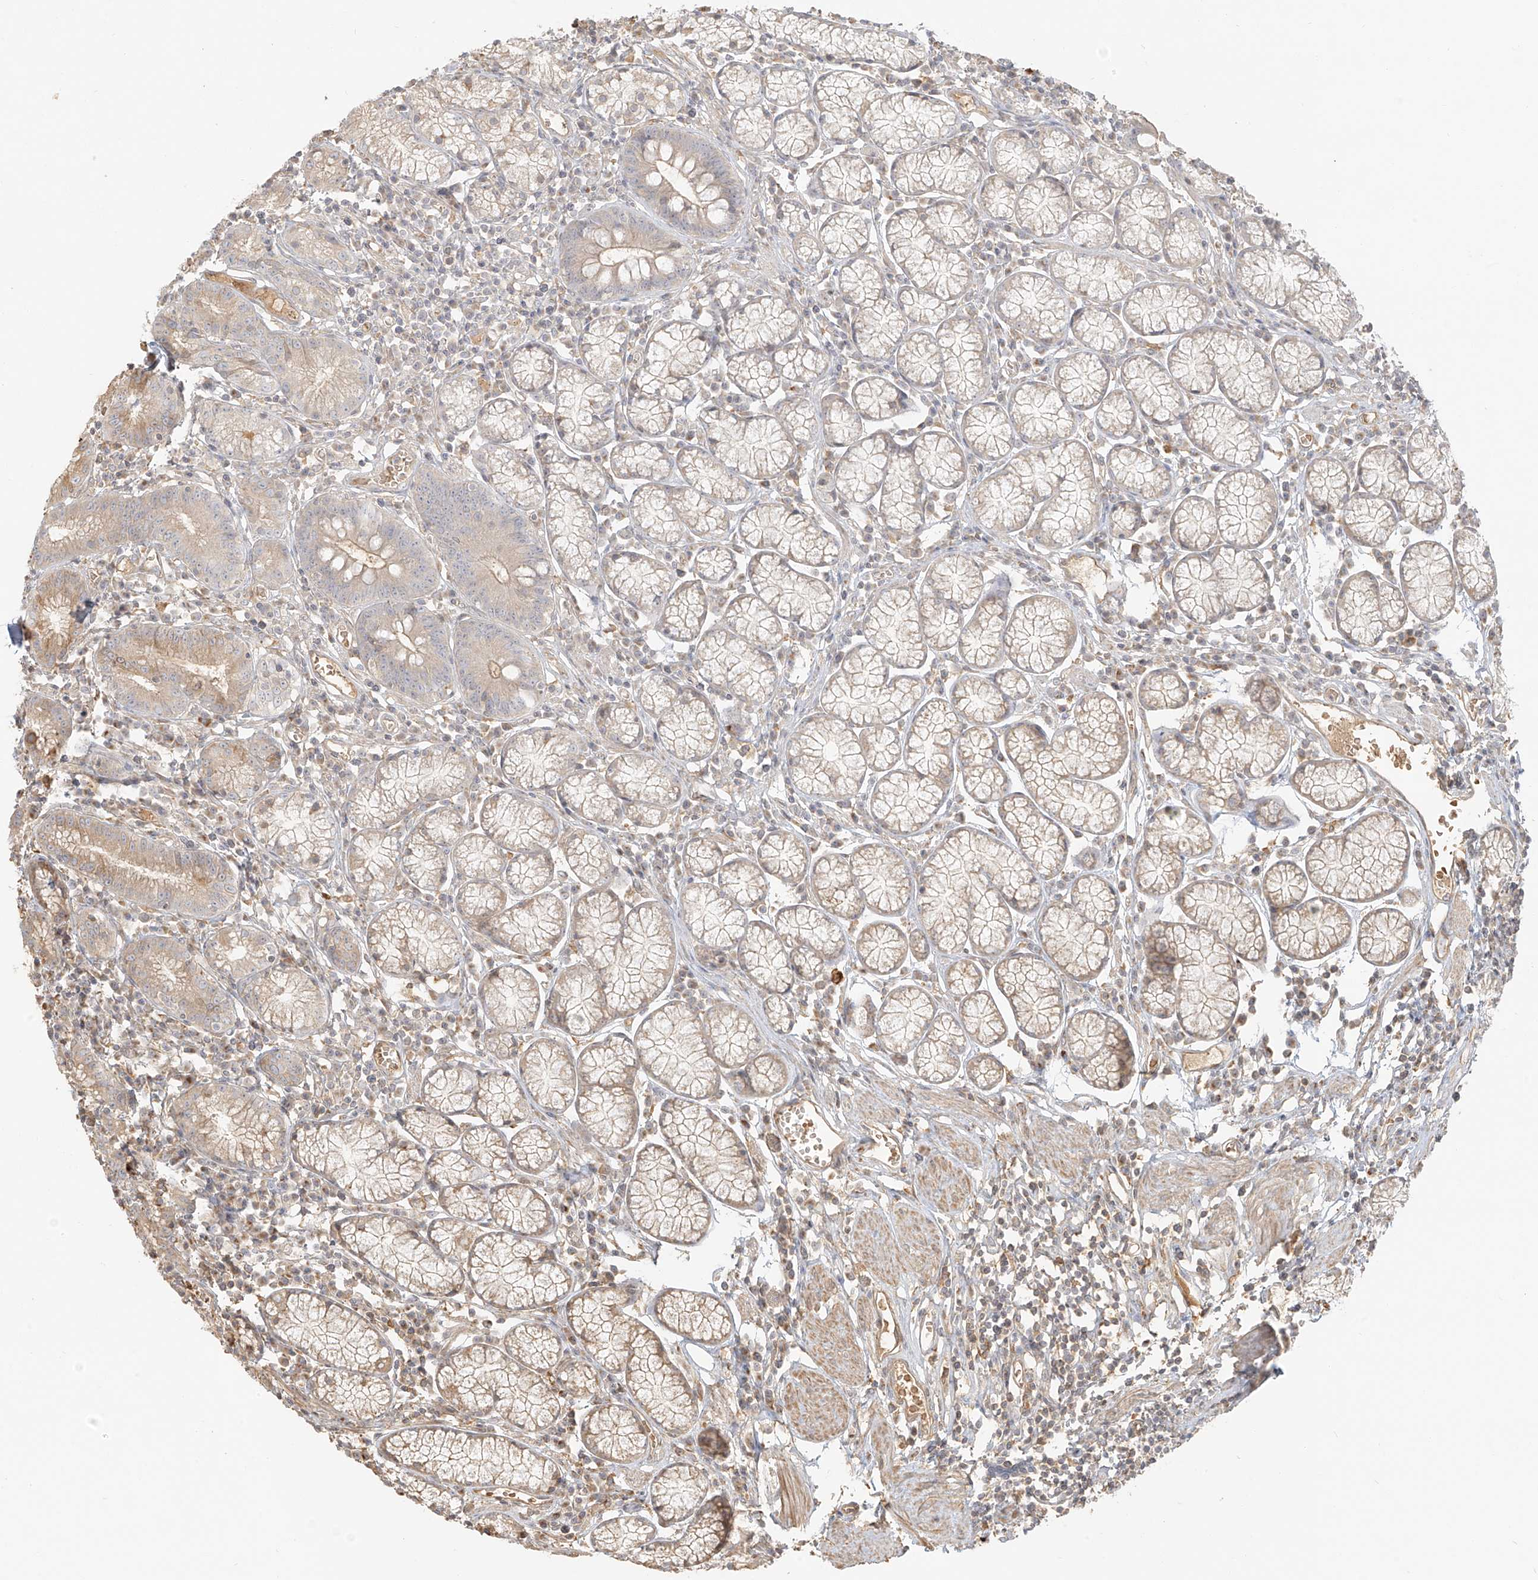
{"staining": {"intensity": "moderate", "quantity": "25%-75%", "location": "cytoplasmic/membranous"}, "tissue": "stomach", "cell_type": "Glandular cells", "image_type": "normal", "snomed": [{"axis": "morphology", "description": "Normal tissue, NOS"}, {"axis": "topography", "description": "Stomach"}], "caption": "Glandular cells reveal medium levels of moderate cytoplasmic/membranous staining in about 25%-75% of cells in unremarkable stomach.", "gene": "UPK1B", "patient": {"sex": "male", "age": 55}}